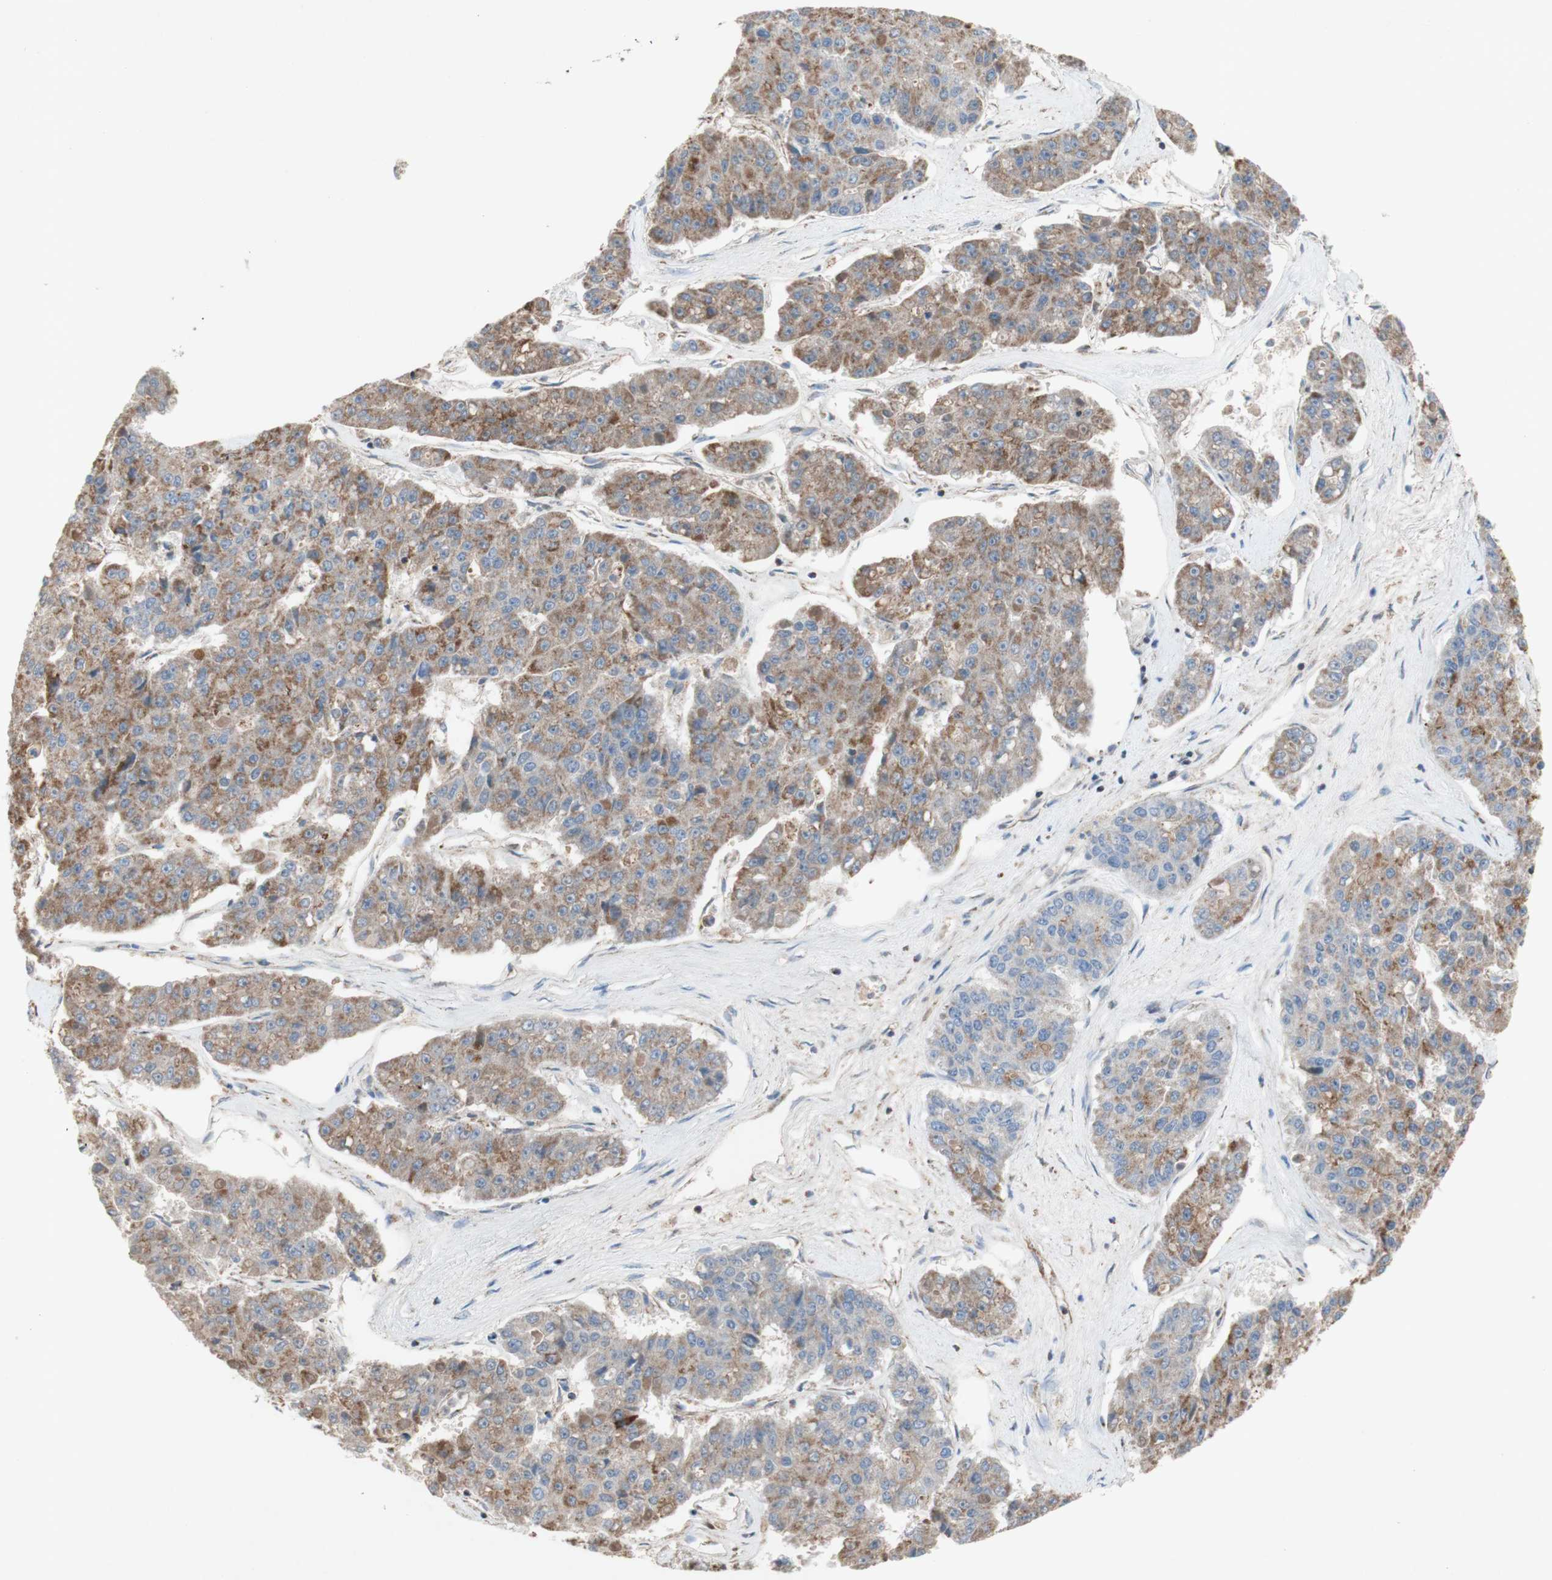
{"staining": {"intensity": "moderate", "quantity": ">75%", "location": "cytoplasmic/membranous"}, "tissue": "pancreatic cancer", "cell_type": "Tumor cells", "image_type": "cancer", "snomed": [{"axis": "morphology", "description": "Adenocarcinoma, NOS"}, {"axis": "topography", "description": "Pancreas"}], "caption": "An immunohistochemistry (IHC) micrograph of tumor tissue is shown. Protein staining in brown shows moderate cytoplasmic/membranous positivity in pancreatic cancer (adenocarcinoma) within tumor cells.", "gene": "SDHB", "patient": {"sex": "male", "age": 50}}